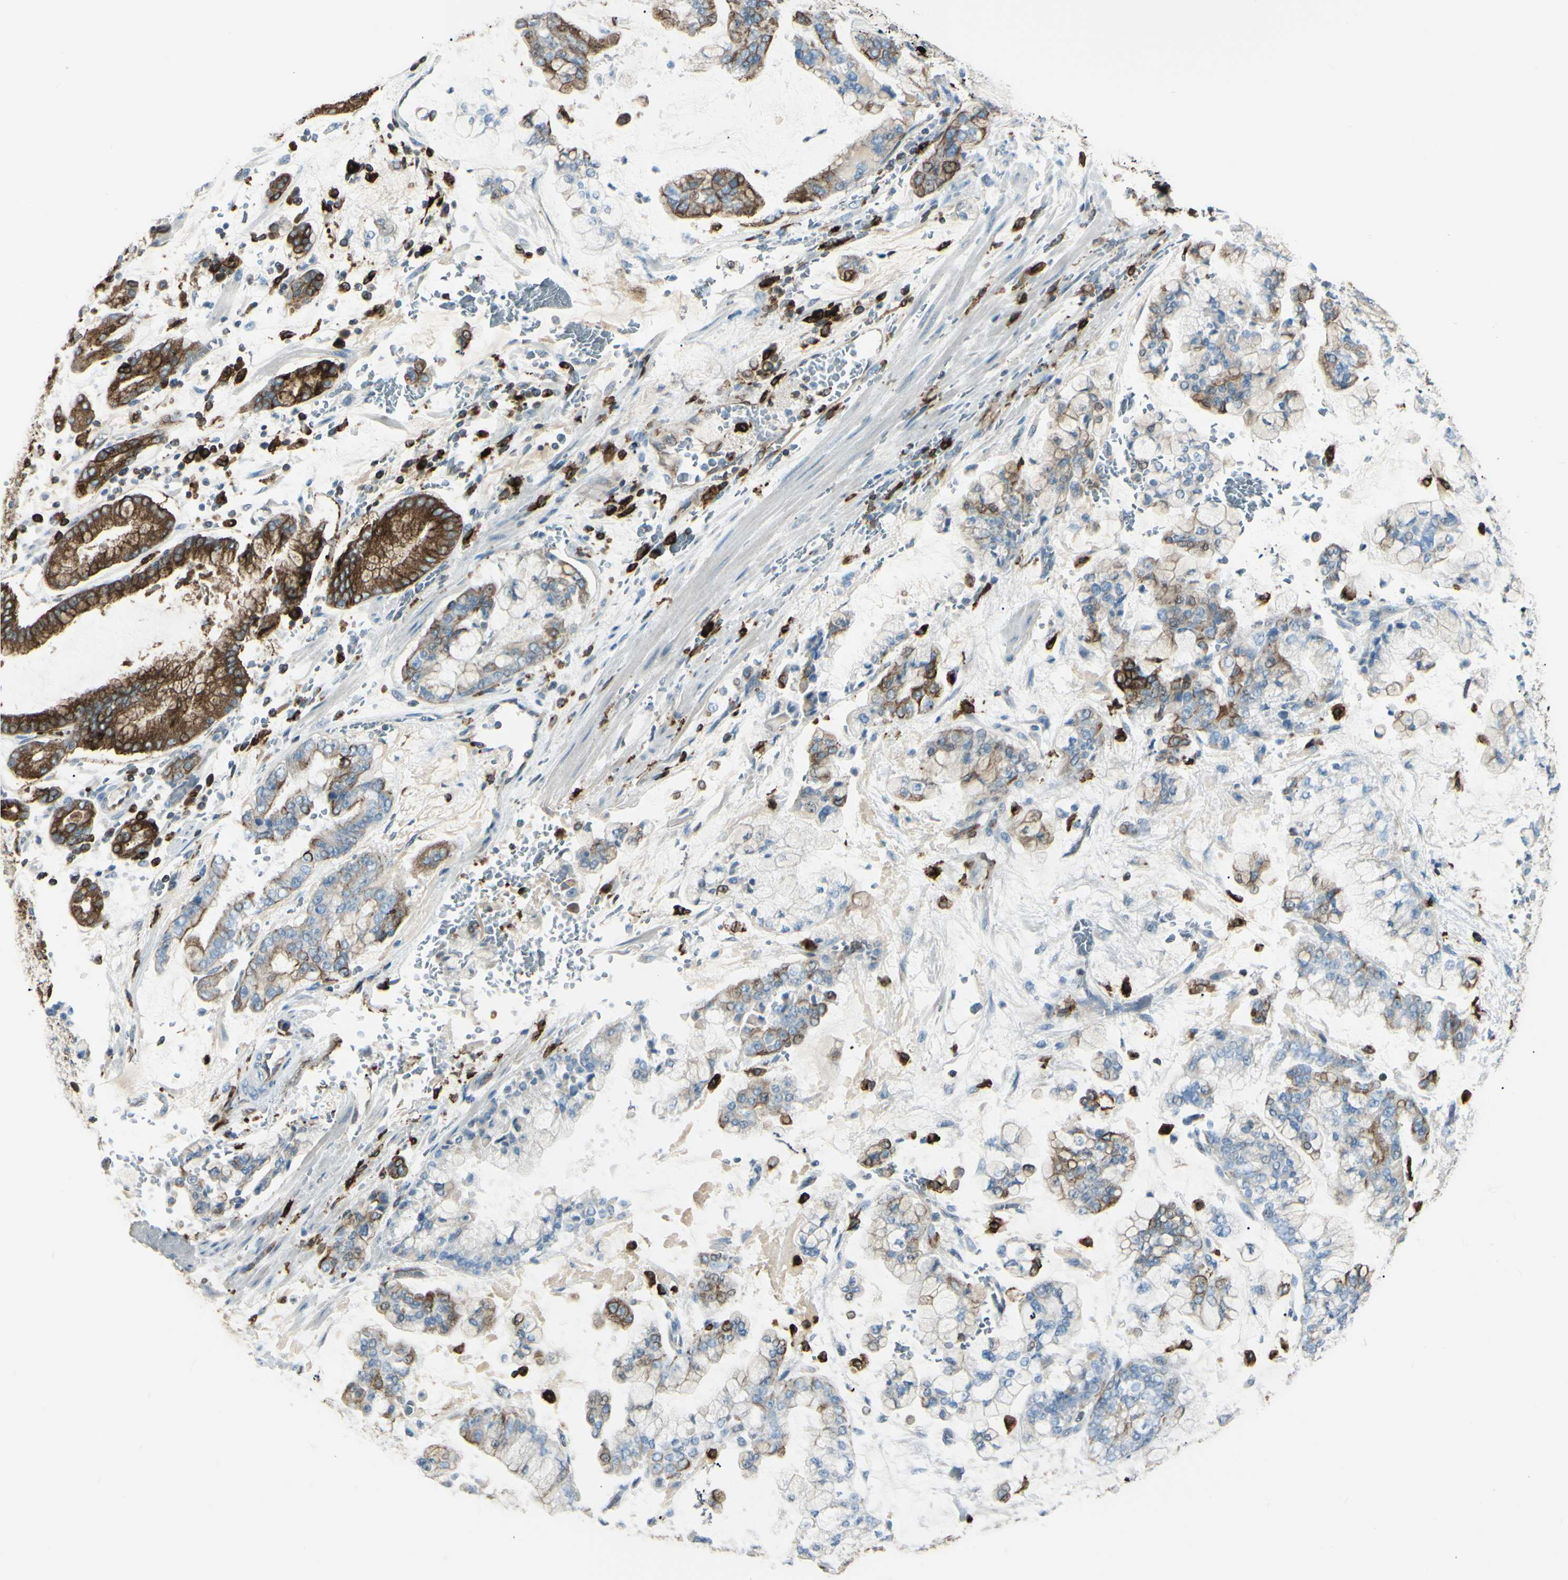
{"staining": {"intensity": "weak", "quantity": "25%-75%", "location": "cytoplasmic/membranous"}, "tissue": "stomach cancer", "cell_type": "Tumor cells", "image_type": "cancer", "snomed": [{"axis": "morphology", "description": "Normal tissue, NOS"}, {"axis": "morphology", "description": "Adenocarcinoma, NOS"}, {"axis": "topography", "description": "Stomach, upper"}, {"axis": "topography", "description": "Stomach"}], "caption": "Protein staining demonstrates weak cytoplasmic/membranous expression in about 25%-75% of tumor cells in stomach adenocarcinoma. The staining was performed using DAB (3,3'-diaminobenzidine), with brown indicating positive protein expression. Nuclei are stained blue with hematoxylin.", "gene": "CD74", "patient": {"sex": "male", "age": 76}}